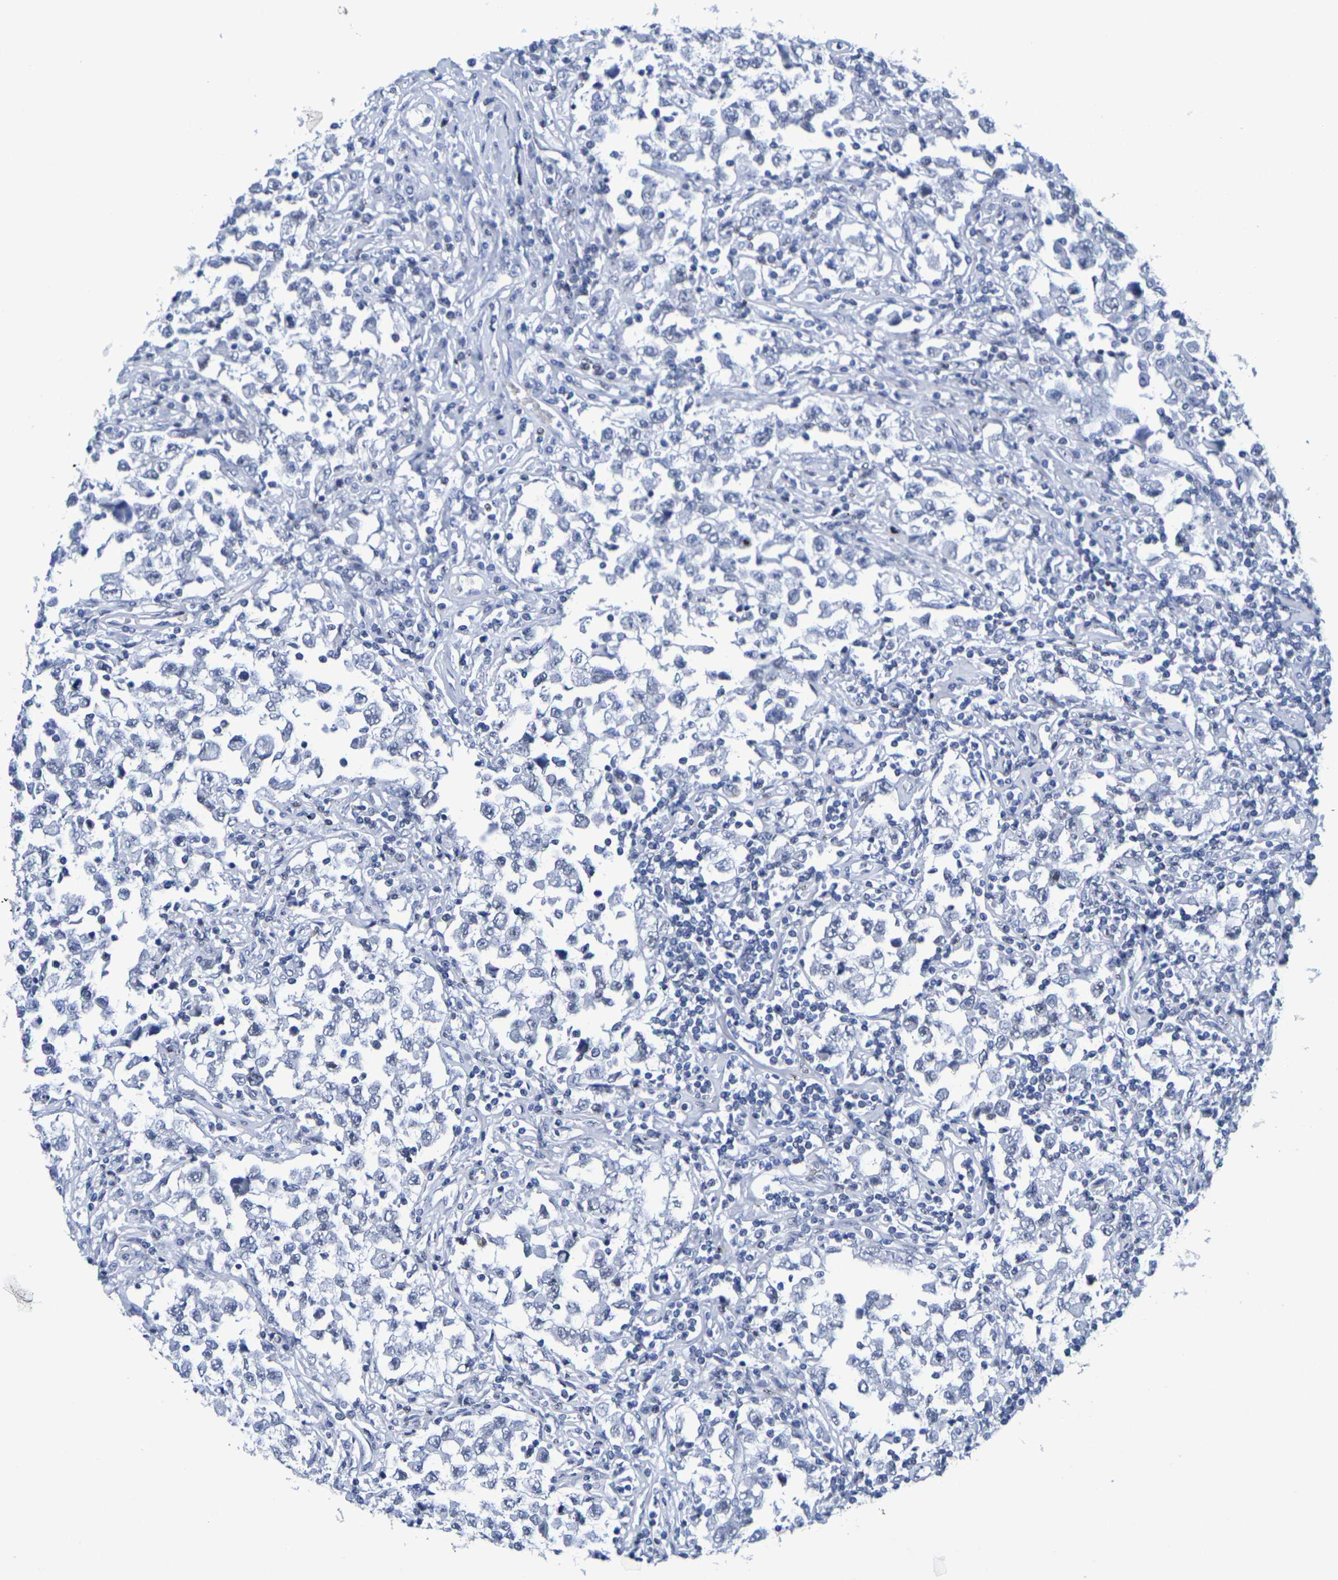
{"staining": {"intensity": "negative", "quantity": "none", "location": "none"}, "tissue": "testis cancer", "cell_type": "Tumor cells", "image_type": "cancer", "snomed": [{"axis": "morphology", "description": "Carcinoma, Embryonal, NOS"}, {"axis": "topography", "description": "Testis"}], "caption": "There is no significant positivity in tumor cells of testis cancer (embryonal carcinoma).", "gene": "H1-5", "patient": {"sex": "male", "age": 21}}